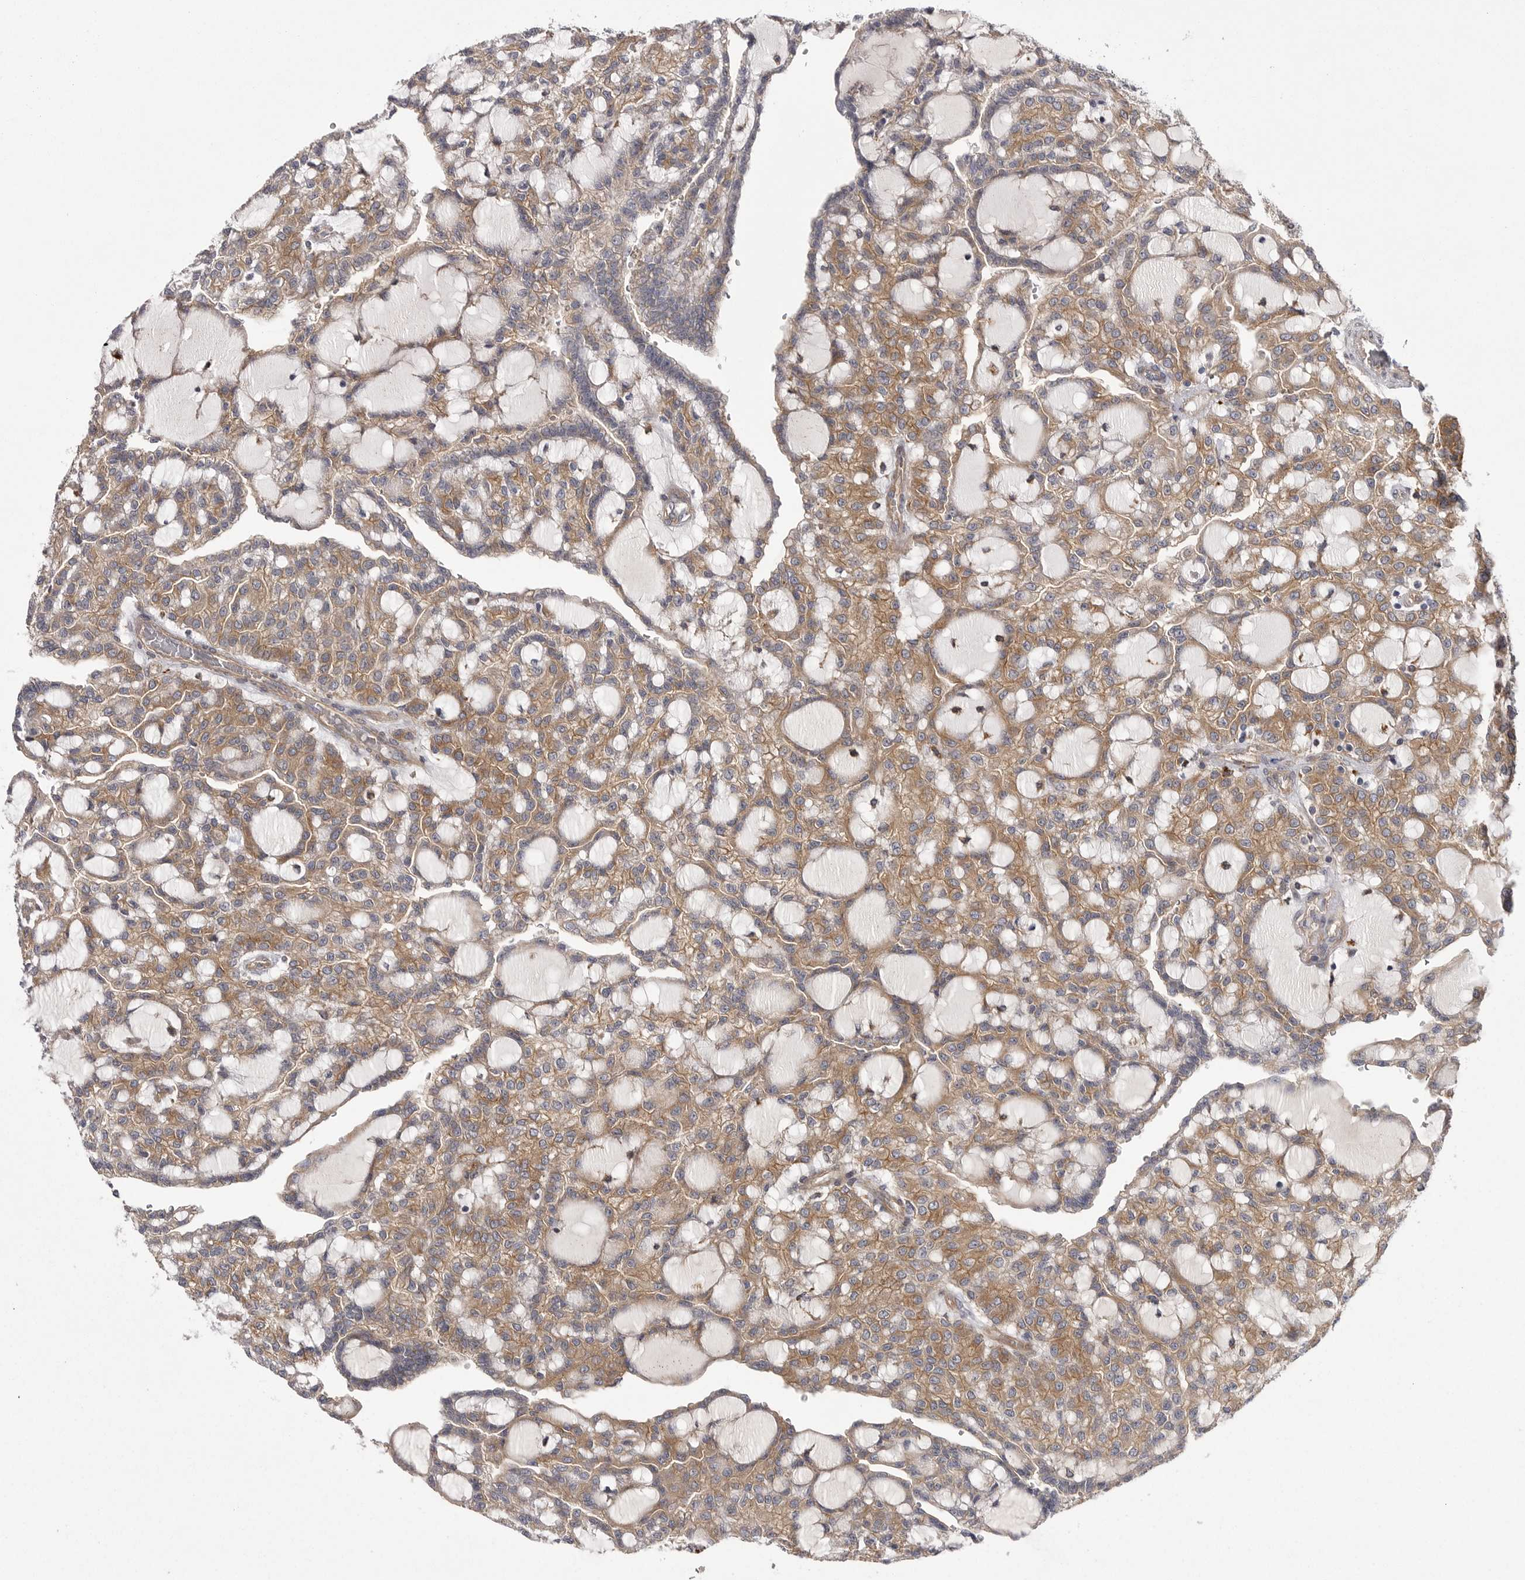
{"staining": {"intensity": "moderate", "quantity": ">75%", "location": "cytoplasmic/membranous"}, "tissue": "renal cancer", "cell_type": "Tumor cells", "image_type": "cancer", "snomed": [{"axis": "morphology", "description": "Adenocarcinoma, NOS"}, {"axis": "topography", "description": "Kidney"}], "caption": "Moderate cytoplasmic/membranous positivity is seen in about >75% of tumor cells in renal cancer. (IHC, brightfield microscopy, high magnification).", "gene": "OSBPL9", "patient": {"sex": "male", "age": 63}}